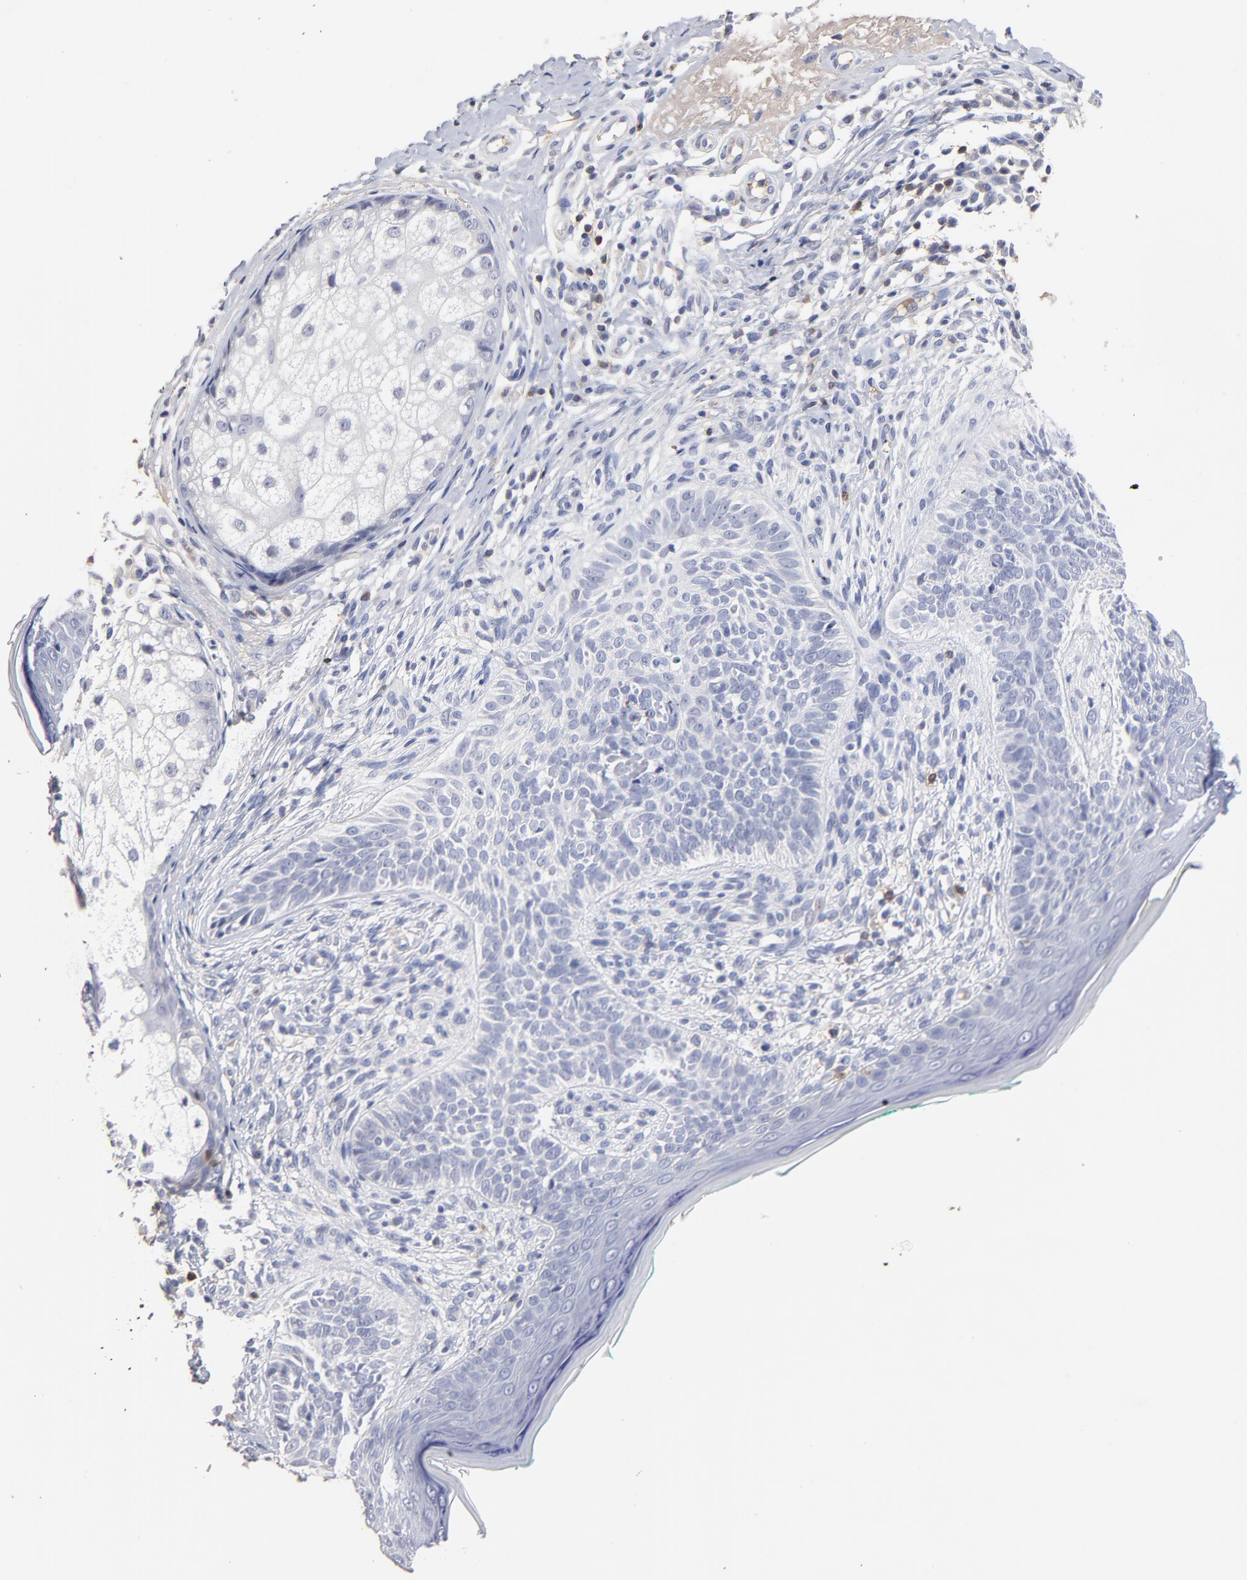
{"staining": {"intensity": "negative", "quantity": "none", "location": "none"}, "tissue": "skin cancer", "cell_type": "Tumor cells", "image_type": "cancer", "snomed": [{"axis": "morphology", "description": "Normal tissue, NOS"}, {"axis": "morphology", "description": "Basal cell carcinoma"}, {"axis": "topography", "description": "Skin"}], "caption": "Micrograph shows no protein expression in tumor cells of basal cell carcinoma (skin) tissue.", "gene": "TRAT1", "patient": {"sex": "male", "age": 76}}